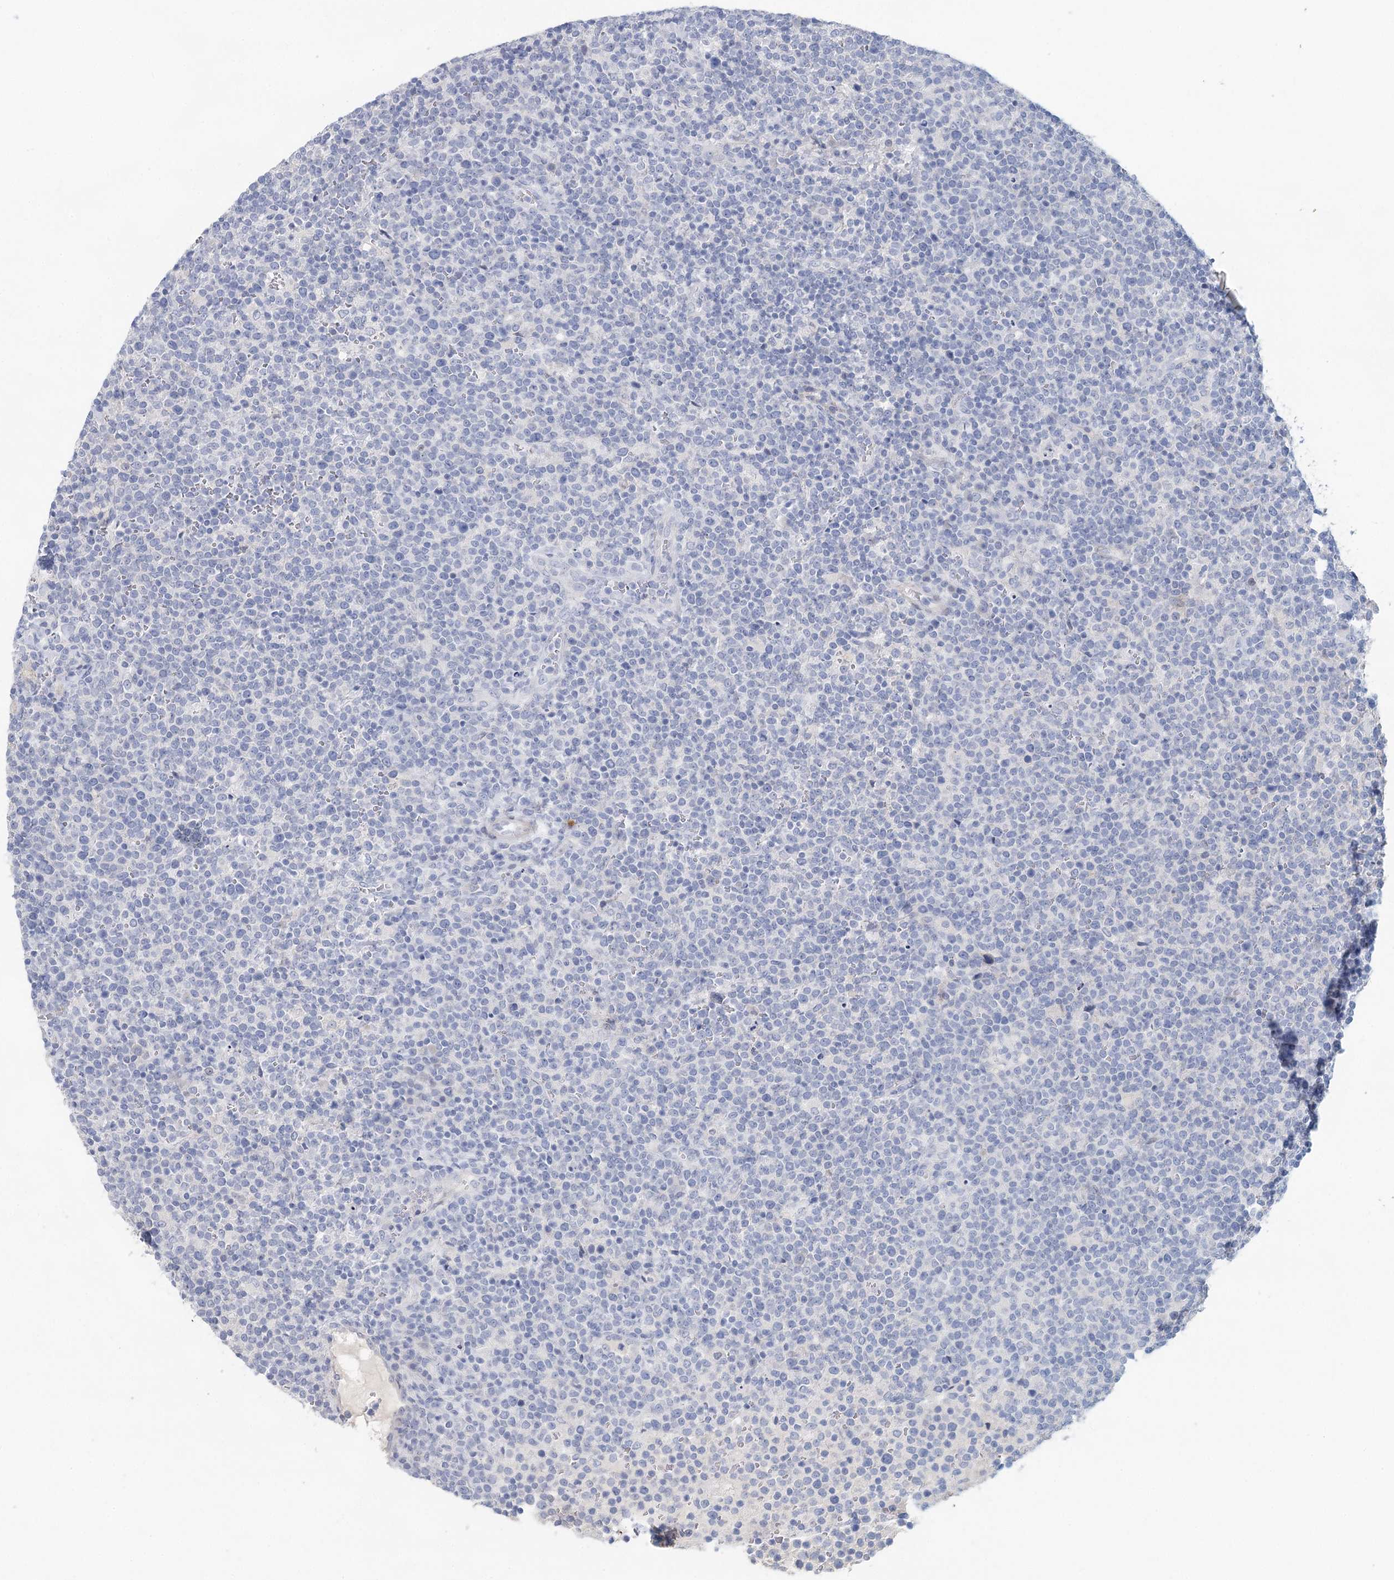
{"staining": {"intensity": "negative", "quantity": "none", "location": "none"}, "tissue": "lymphoma", "cell_type": "Tumor cells", "image_type": "cancer", "snomed": [{"axis": "morphology", "description": "Malignant lymphoma, non-Hodgkin's type, High grade"}, {"axis": "topography", "description": "Lymph node"}], "caption": "Tumor cells are negative for protein expression in human lymphoma.", "gene": "SLC19A3", "patient": {"sex": "male", "age": 61}}